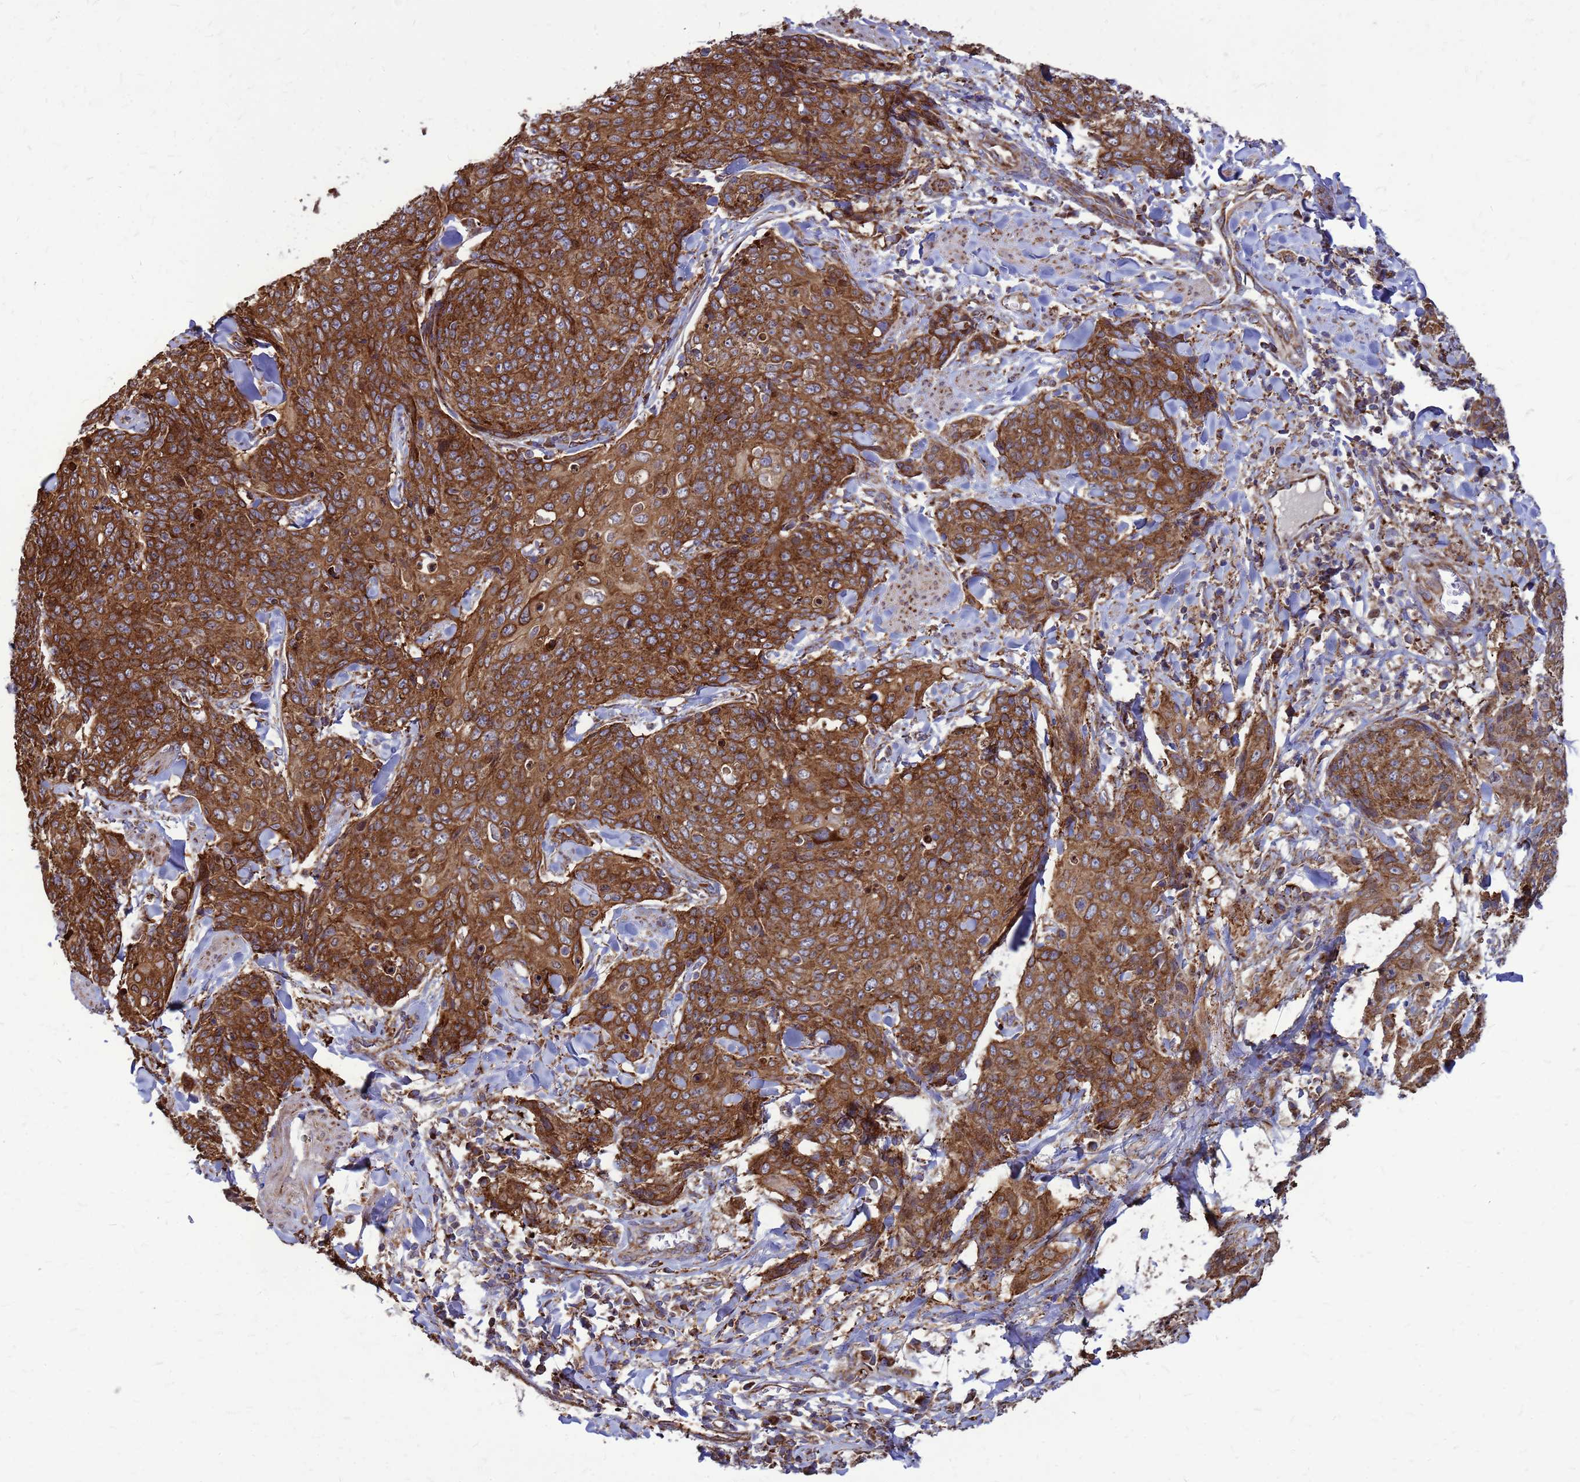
{"staining": {"intensity": "strong", "quantity": ">75%", "location": "cytoplasmic/membranous"}, "tissue": "skin cancer", "cell_type": "Tumor cells", "image_type": "cancer", "snomed": [{"axis": "morphology", "description": "Squamous cell carcinoma, NOS"}, {"axis": "topography", "description": "Skin"}, {"axis": "topography", "description": "Vulva"}], "caption": "Protein expression analysis of skin cancer (squamous cell carcinoma) reveals strong cytoplasmic/membranous positivity in approximately >75% of tumor cells.", "gene": "FSTL4", "patient": {"sex": "female", "age": 85}}